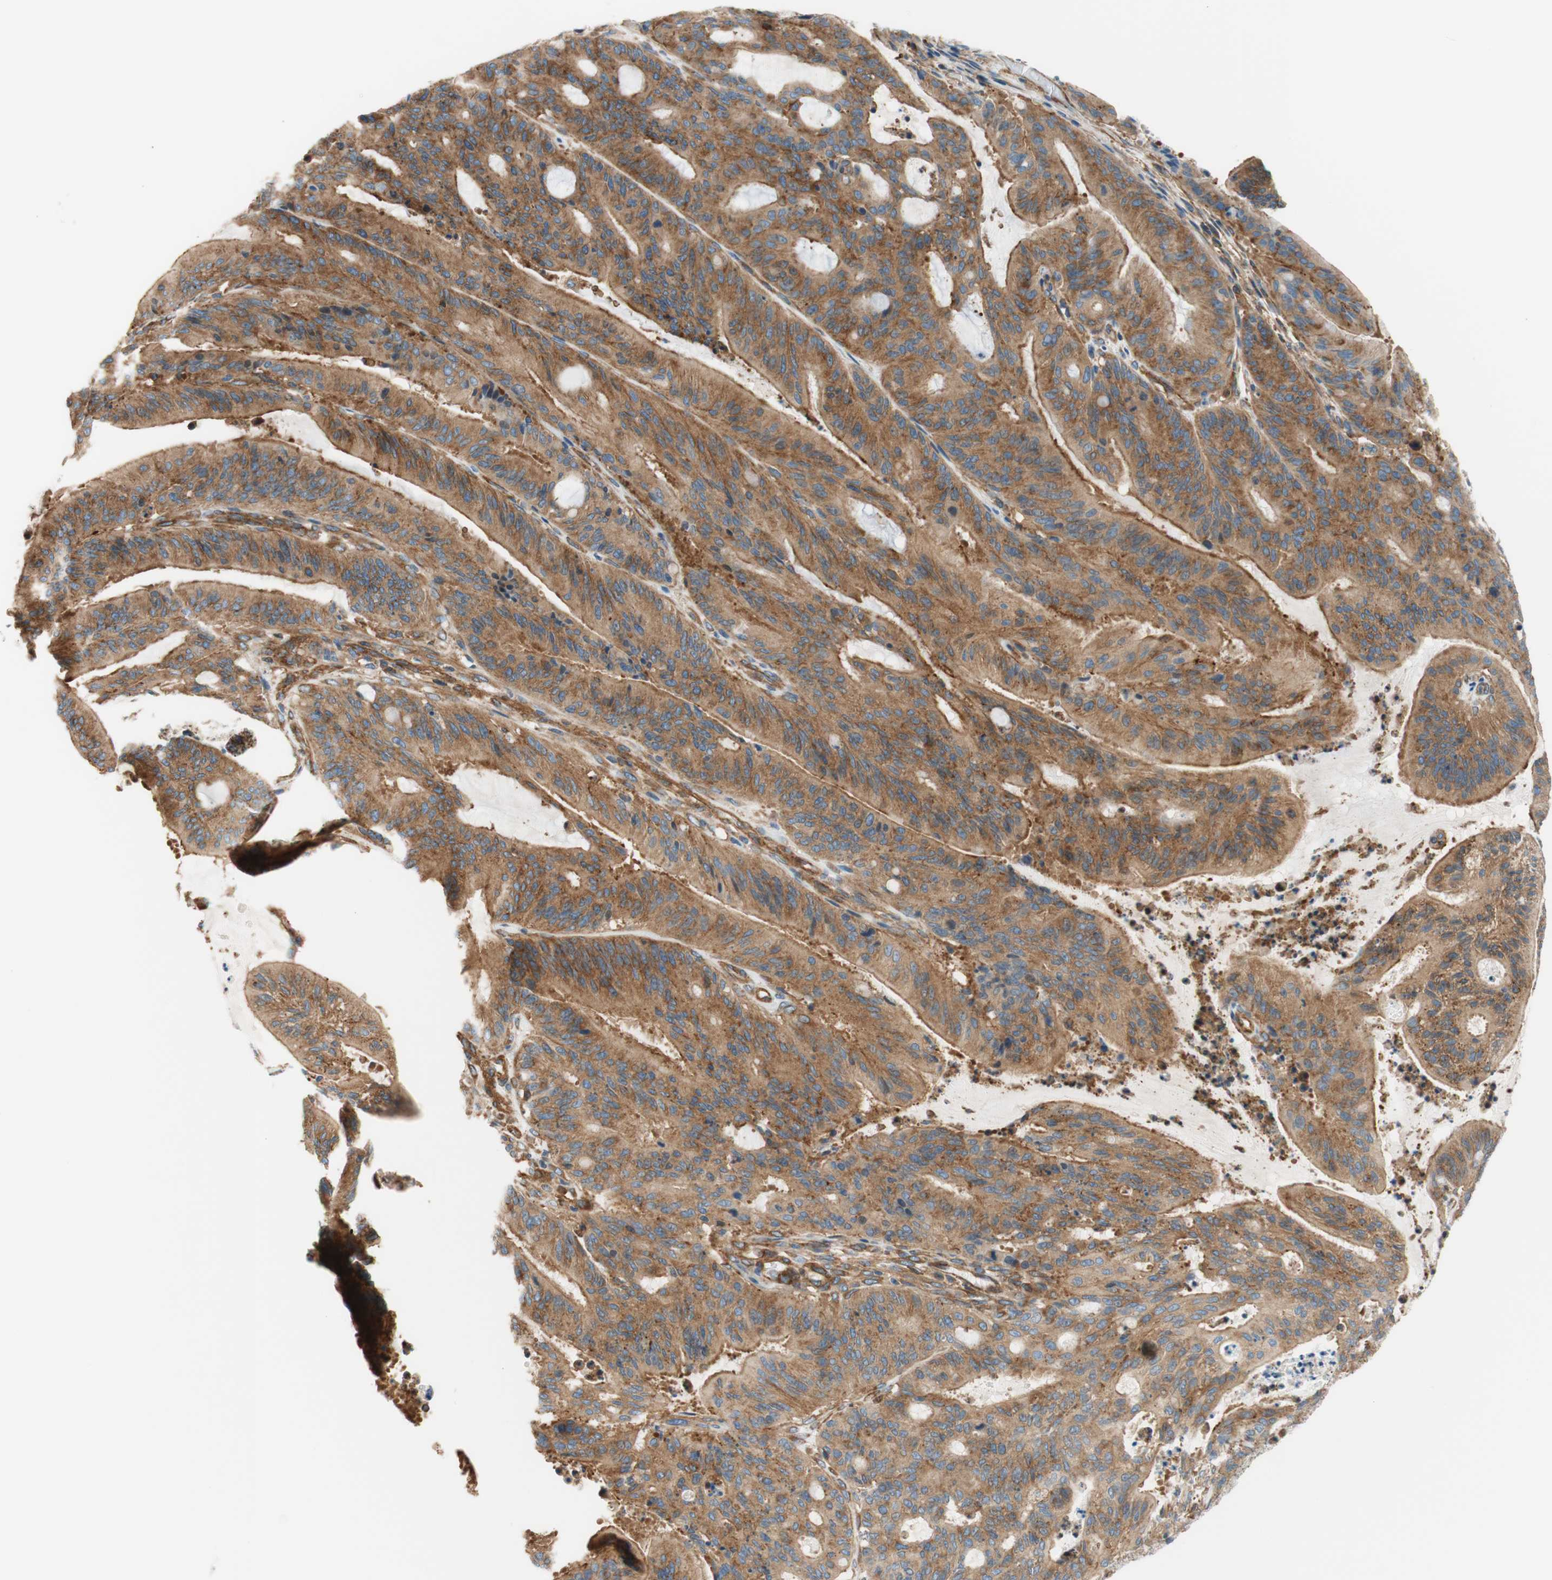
{"staining": {"intensity": "moderate", "quantity": ">75%", "location": "cytoplasmic/membranous"}, "tissue": "liver cancer", "cell_type": "Tumor cells", "image_type": "cancer", "snomed": [{"axis": "morphology", "description": "Cholangiocarcinoma"}, {"axis": "topography", "description": "Liver"}], "caption": "Immunohistochemical staining of human liver cancer shows medium levels of moderate cytoplasmic/membranous protein staining in approximately >75% of tumor cells.", "gene": "VPS26A", "patient": {"sex": "female", "age": 73}}